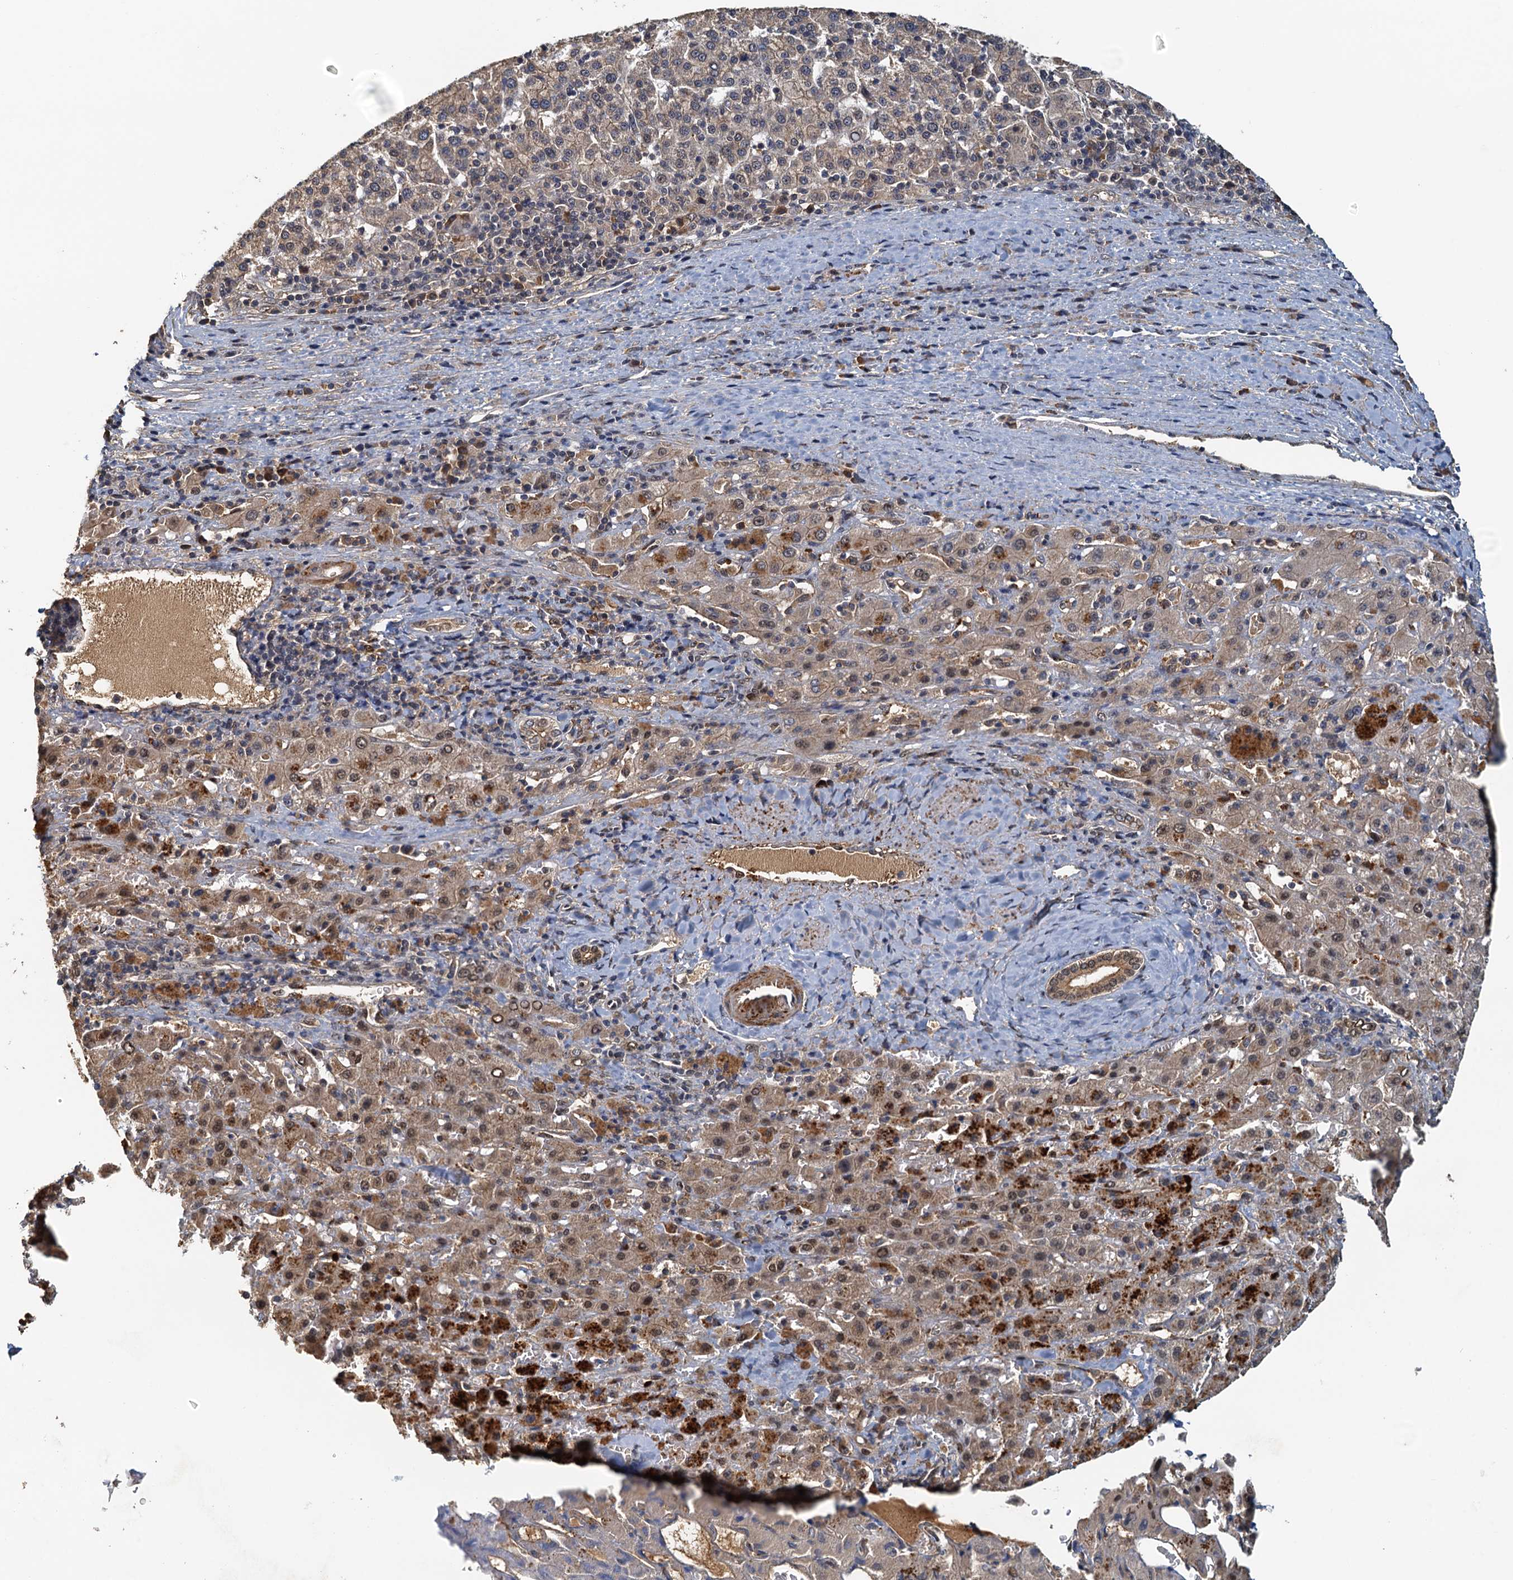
{"staining": {"intensity": "weak", "quantity": "25%-75%", "location": "cytoplasmic/membranous"}, "tissue": "liver cancer", "cell_type": "Tumor cells", "image_type": "cancer", "snomed": [{"axis": "morphology", "description": "Carcinoma, Hepatocellular, NOS"}, {"axis": "topography", "description": "Liver"}], "caption": "Approximately 25%-75% of tumor cells in liver cancer (hepatocellular carcinoma) display weak cytoplasmic/membranous protein positivity as visualized by brown immunohistochemical staining.", "gene": "UBL7", "patient": {"sex": "female", "age": 58}}